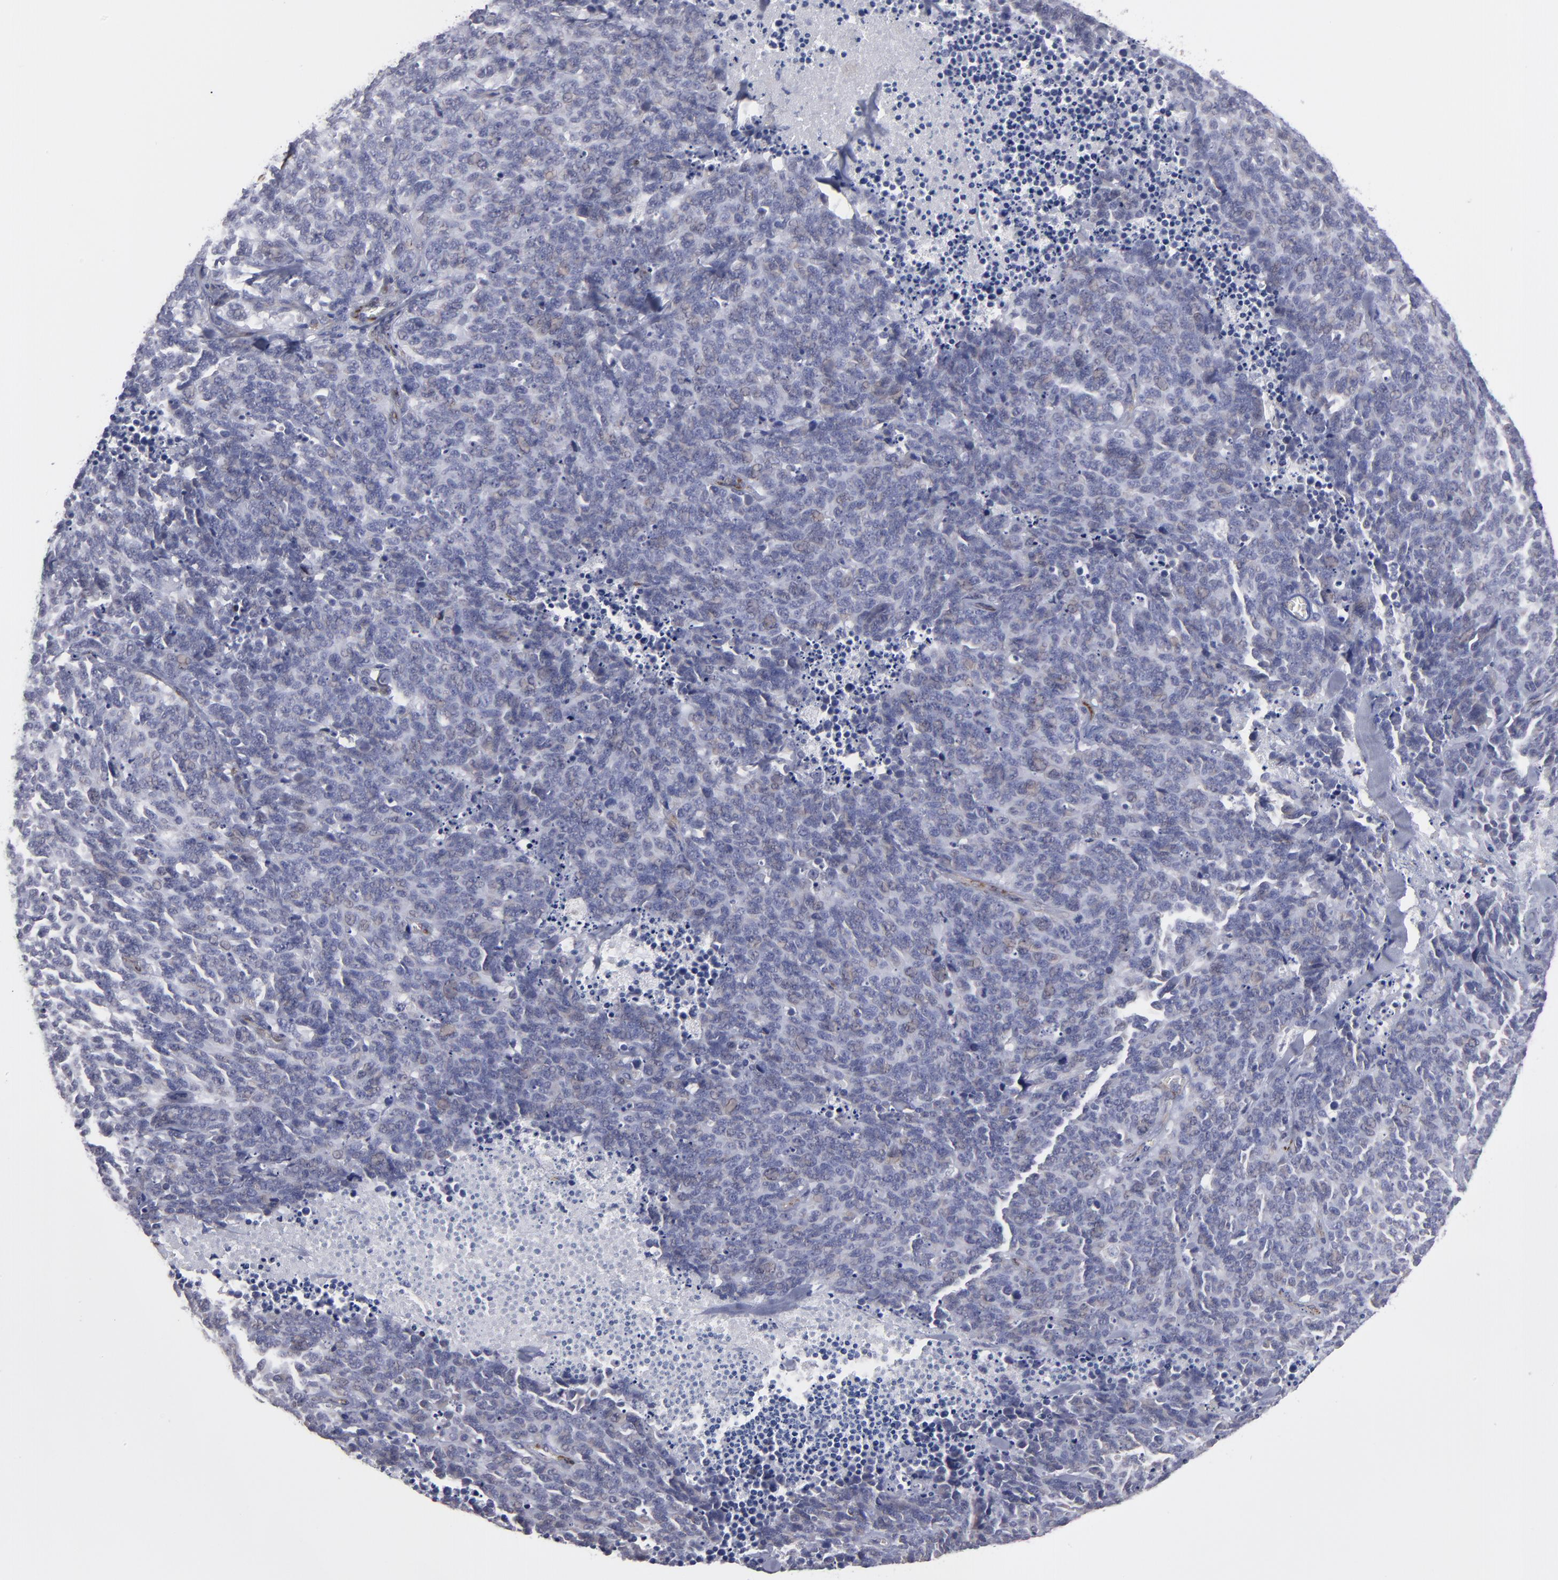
{"staining": {"intensity": "weak", "quantity": "25%-75%", "location": "cytoplasmic/membranous"}, "tissue": "lung cancer", "cell_type": "Tumor cells", "image_type": "cancer", "snomed": [{"axis": "morphology", "description": "Neoplasm, malignant, NOS"}, {"axis": "topography", "description": "Lung"}], "caption": "Protein staining of lung neoplasm (malignant) tissue reveals weak cytoplasmic/membranous positivity in approximately 25%-75% of tumor cells.", "gene": "SLMAP", "patient": {"sex": "female", "age": 58}}